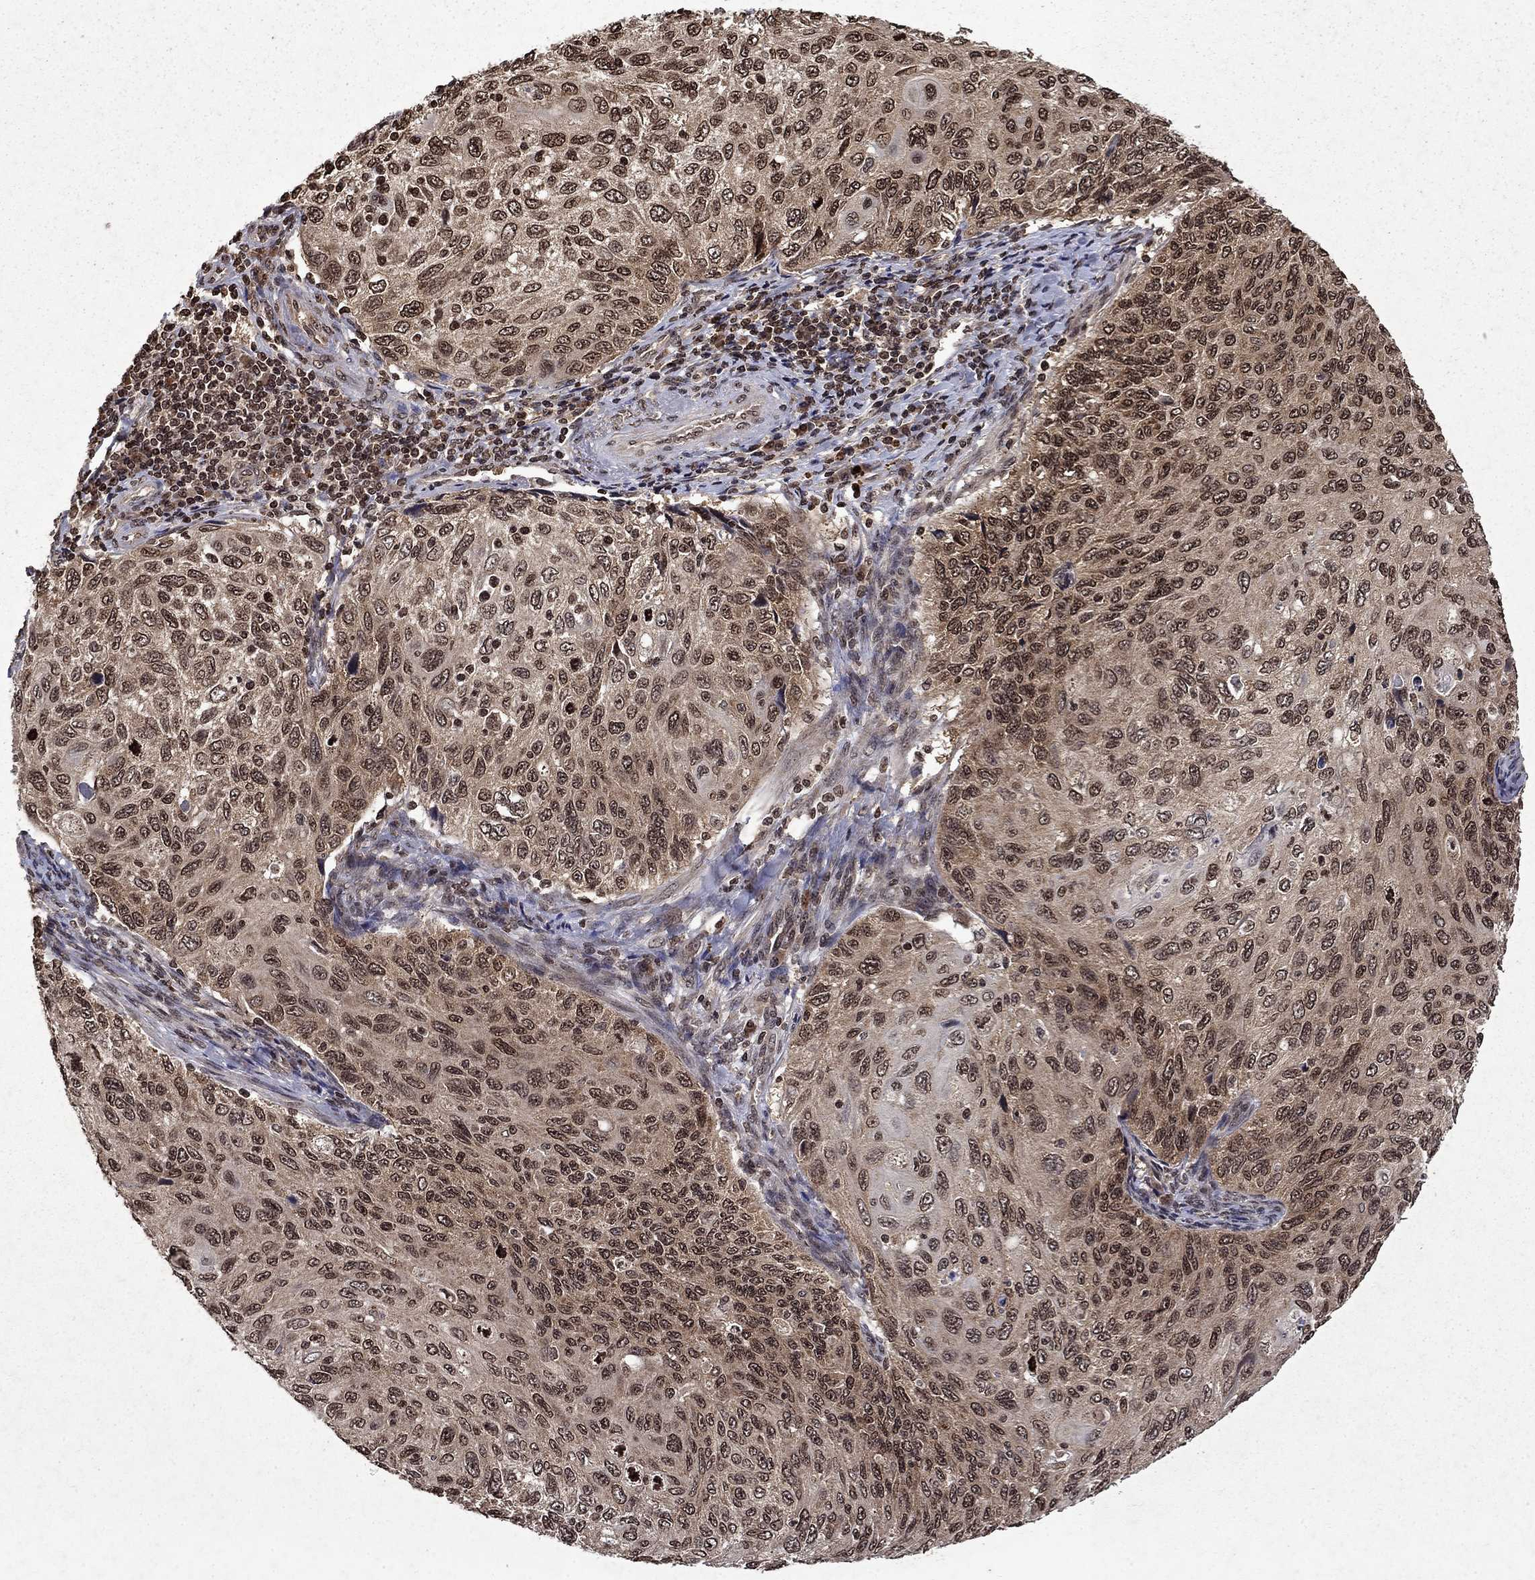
{"staining": {"intensity": "moderate", "quantity": "25%-75%", "location": "cytoplasmic/membranous,nuclear"}, "tissue": "cervical cancer", "cell_type": "Tumor cells", "image_type": "cancer", "snomed": [{"axis": "morphology", "description": "Squamous cell carcinoma, NOS"}, {"axis": "topography", "description": "Cervix"}], "caption": "Protein expression by immunohistochemistry (IHC) exhibits moderate cytoplasmic/membranous and nuclear expression in about 25%-75% of tumor cells in cervical cancer (squamous cell carcinoma). Using DAB (3,3'-diaminobenzidine) (brown) and hematoxylin (blue) stains, captured at high magnification using brightfield microscopy.", "gene": "PIN4", "patient": {"sex": "female", "age": 70}}